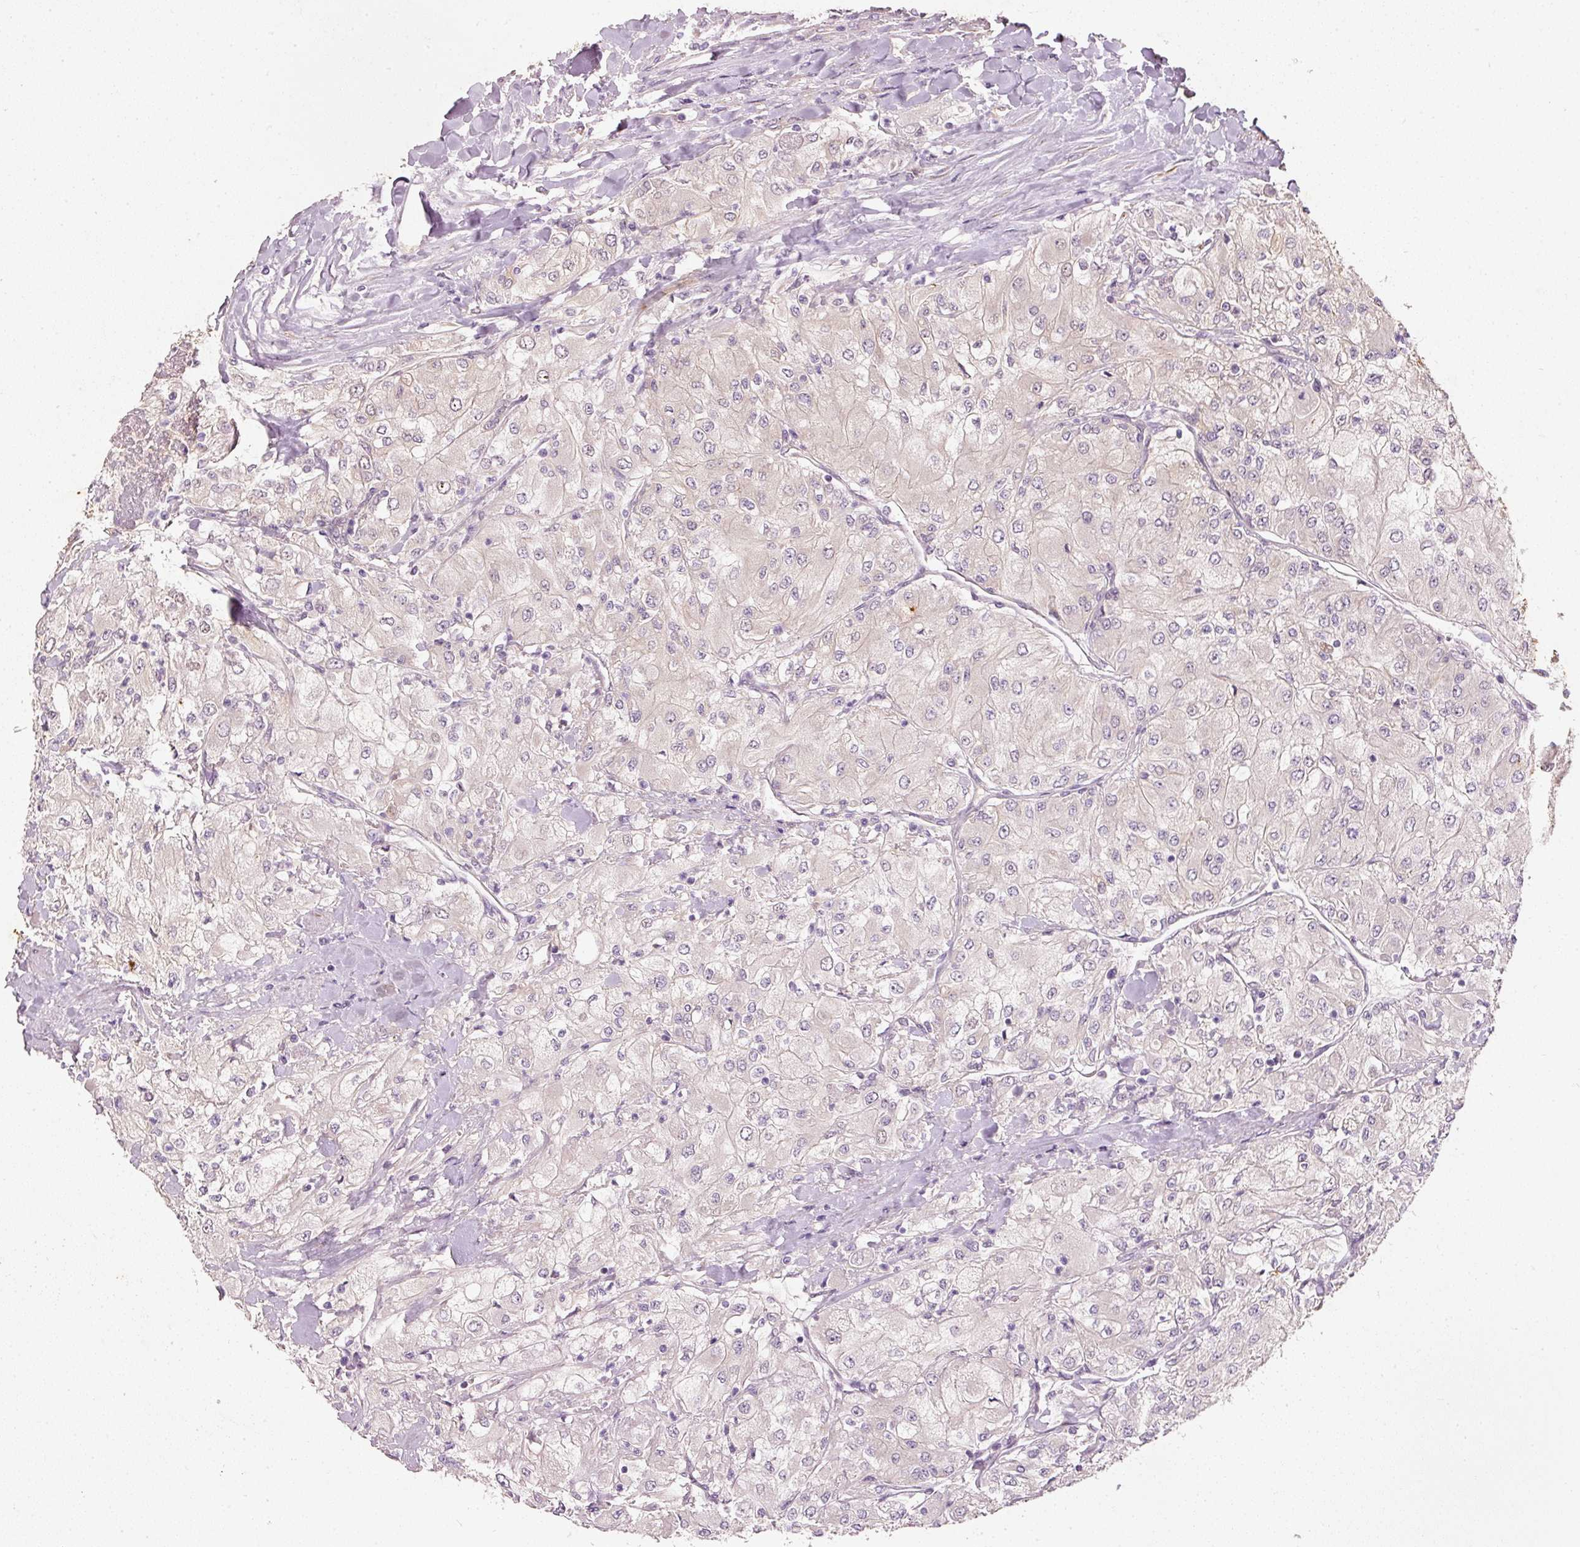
{"staining": {"intensity": "negative", "quantity": "none", "location": "none"}, "tissue": "renal cancer", "cell_type": "Tumor cells", "image_type": "cancer", "snomed": [{"axis": "morphology", "description": "Adenocarcinoma, NOS"}, {"axis": "topography", "description": "Kidney"}], "caption": "DAB immunohistochemical staining of human renal adenocarcinoma demonstrates no significant expression in tumor cells.", "gene": "RGL2", "patient": {"sex": "male", "age": 80}}